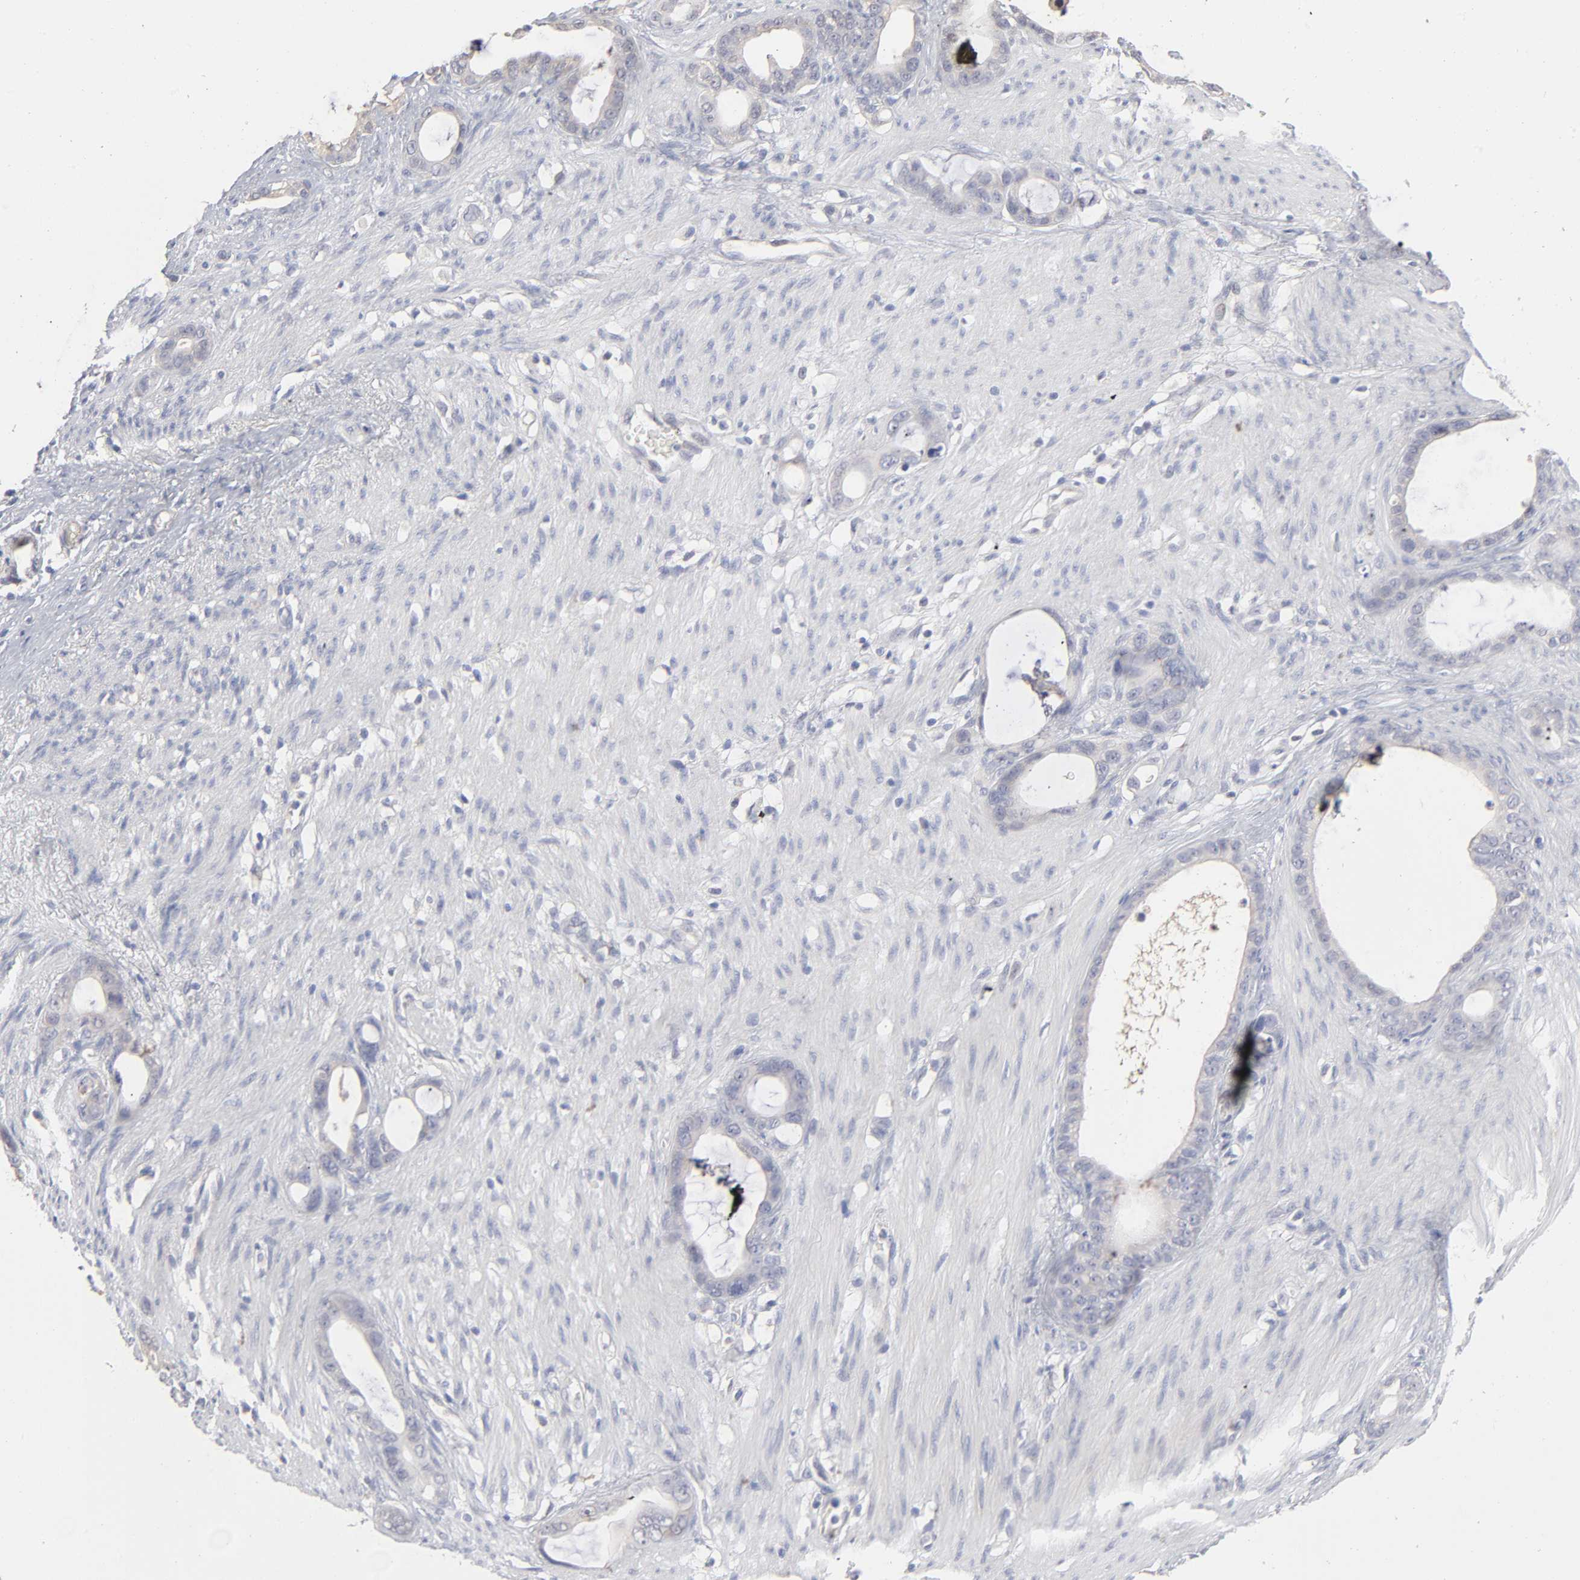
{"staining": {"intensity": "weak", "quantity": ">75%", "location": "cytoplasmic/membranous"}, "tissue": "stomach cancer", "cell_type": "Tumor cells", "image_type": "cancer", "snomed": [{"axis": "morphology", "description": "Adenocarcinoma, NOS"}, {"axis": "topography", "description": "Stomach"}], "caption": "Stomach cancer (adenocarcinoma) stained with DAB (3,3'-diaminobenzidine) immunohistochemistry reveals low levels of weak cytoplasmic/membranous staining in about >75% of tumor cells.", "gene": "DNAL4", "patient": {"sex": "female", "age": 75}}